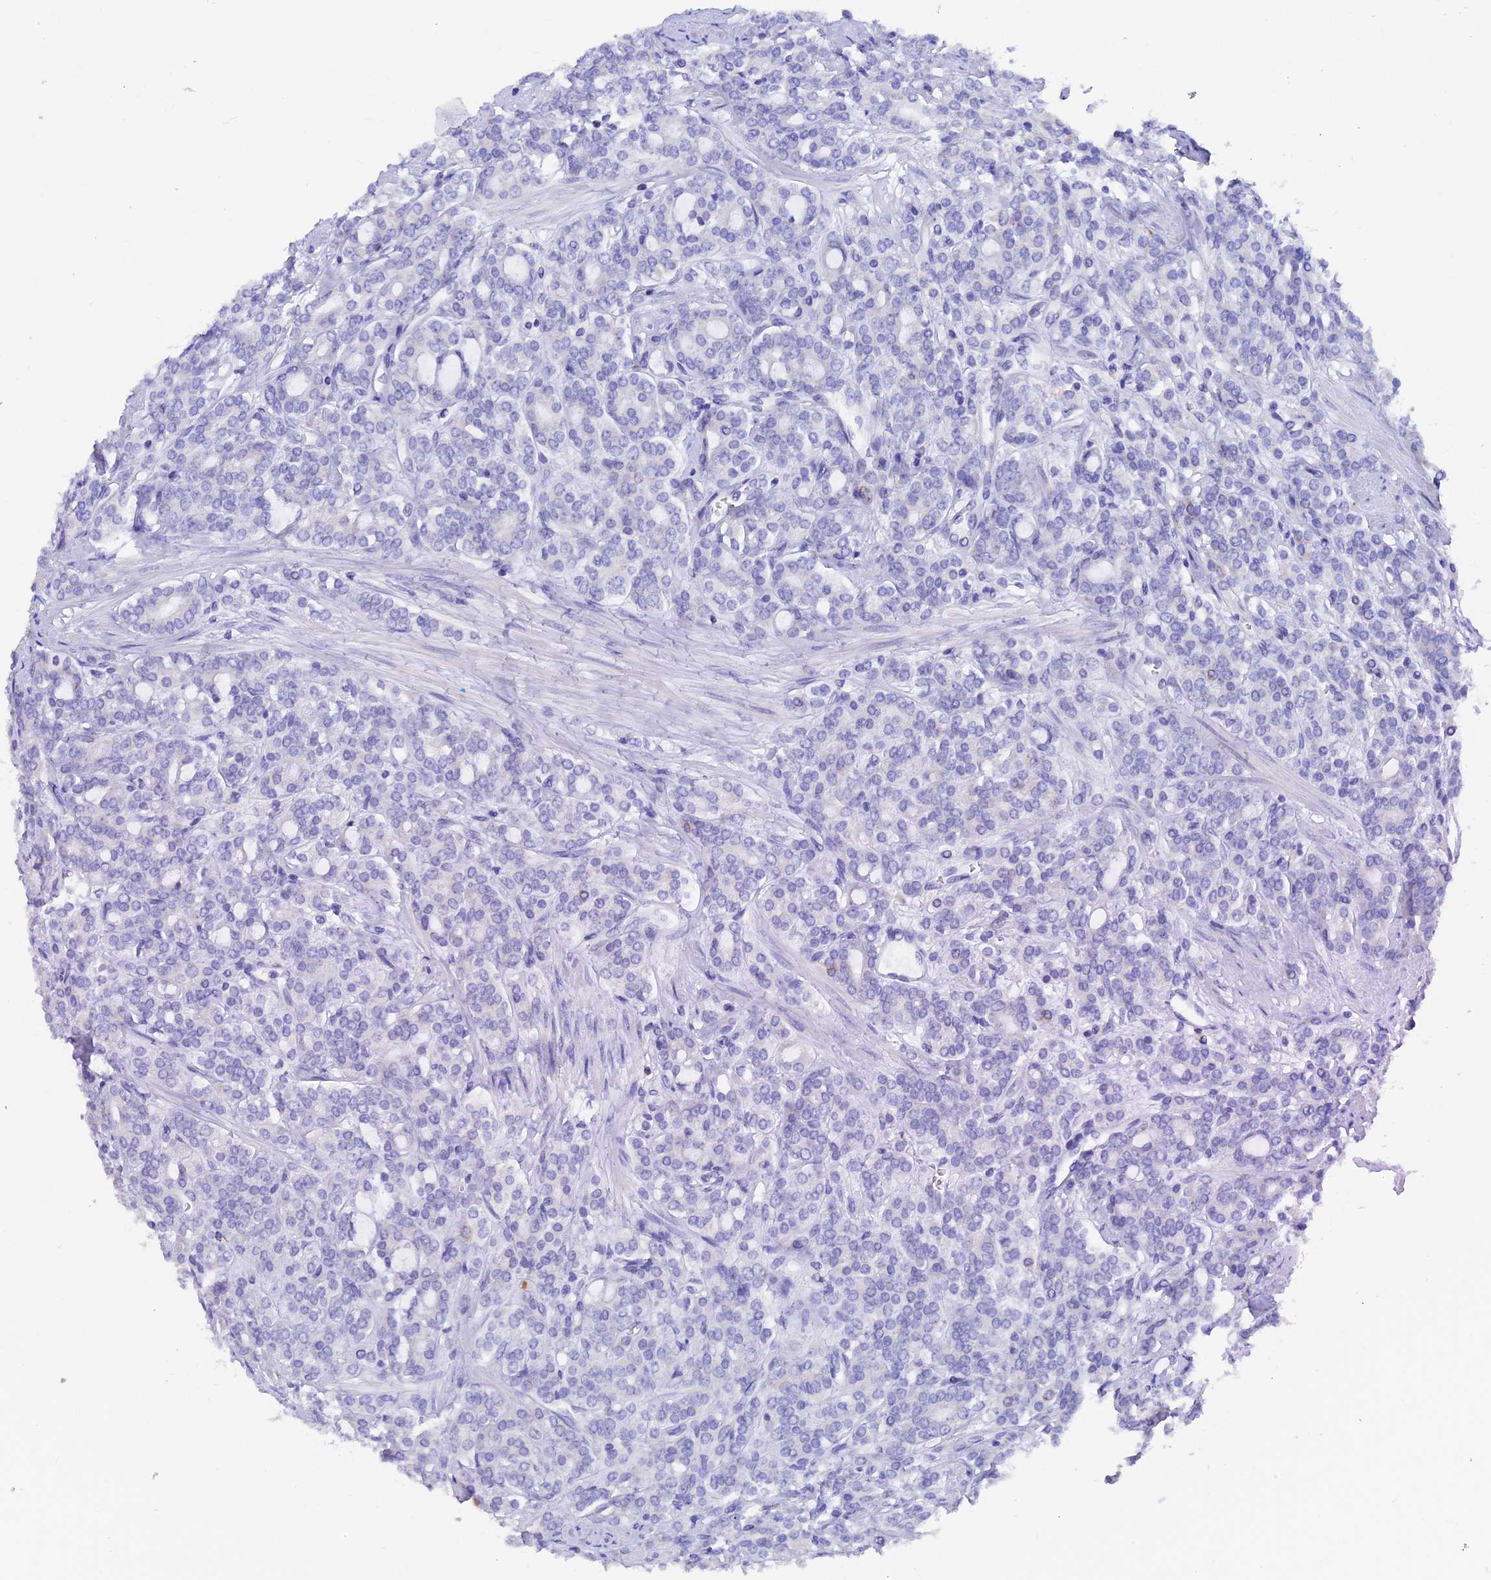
{"staining": {"intensity": "negative", "quantity": "none", "location": "none"}, "tissue": "prostate cancer", "cell_type": "Tumor cells", "image_type": "cancer", "snomed": [{"axis": "morphology", "description": "Adenocarcinoma, High grade"}, {"axis": "topography", "description": "Prostate"}], "caption": "IHC photomicrograph of neoplastic tissue: high-grade adenocarcinoma (prostate) stained with DAB demonstrates no significant protein positivity in tumor cells.", "gene": "SLC8B1", "patient": {"sex": "male", "age": 62}}